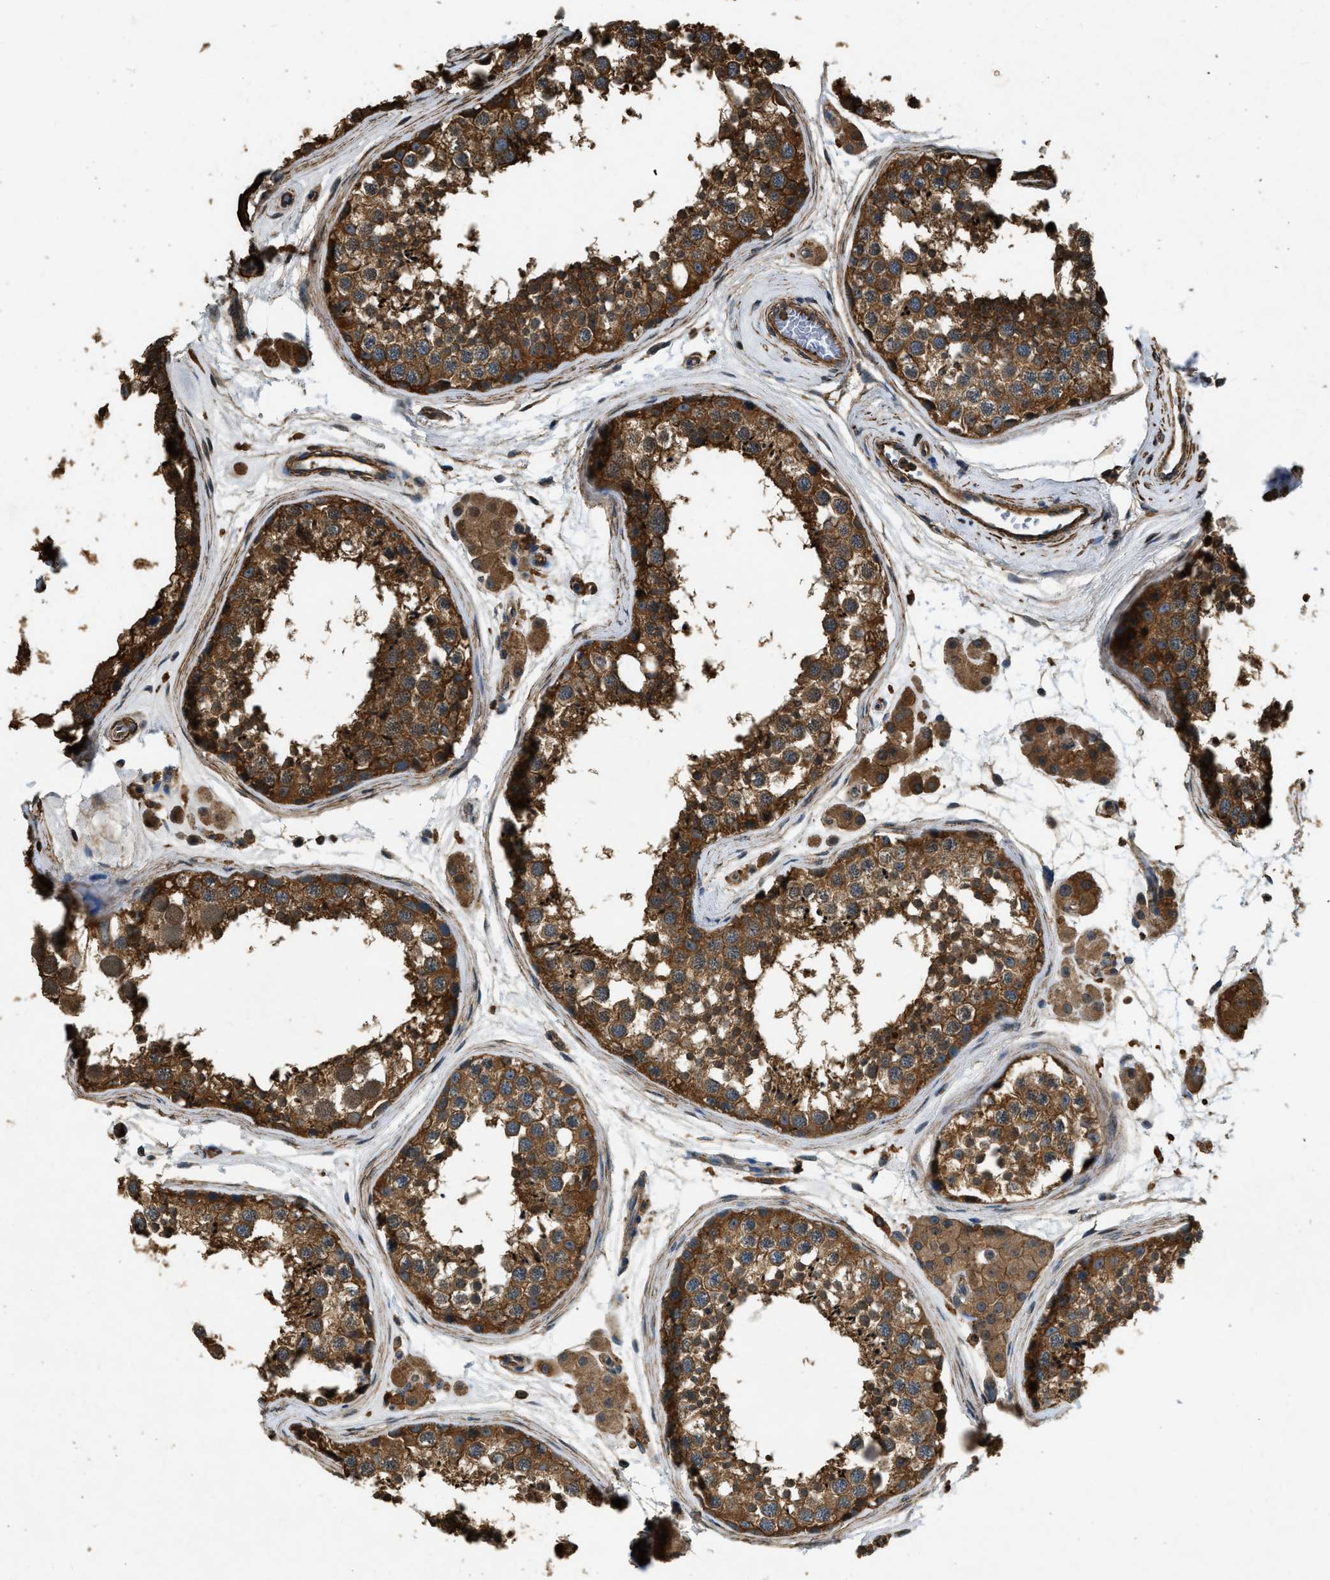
{"staining": {"intensity": "strong", "quantity": ">75%", "location": "cytoplasmic/membranous"}, "tissue": "testis", "cell_type": "Cells in seminiferous ducts", "image_type": "normal", "snomed": [{"axis": "morphology", "description": "Normal tissue, NOS"}, {"axis": "topography", "description": "Testis"}], "caption": "IHC staining of unremarkable testis, which displays high levels of strong cytoplasmic/membranous expression in approximately >75% of cells in seminiferous ducts indicating strong cytoplasmic/membranous protein staining. The staining was performed using DAB (3,3'-diaminobenzidine) (brown) for protein detection and nuclei were counterstained in hematoxylin (blue).", "gene": "YARS1", "patient": {"sex": "male", "age": 56}}